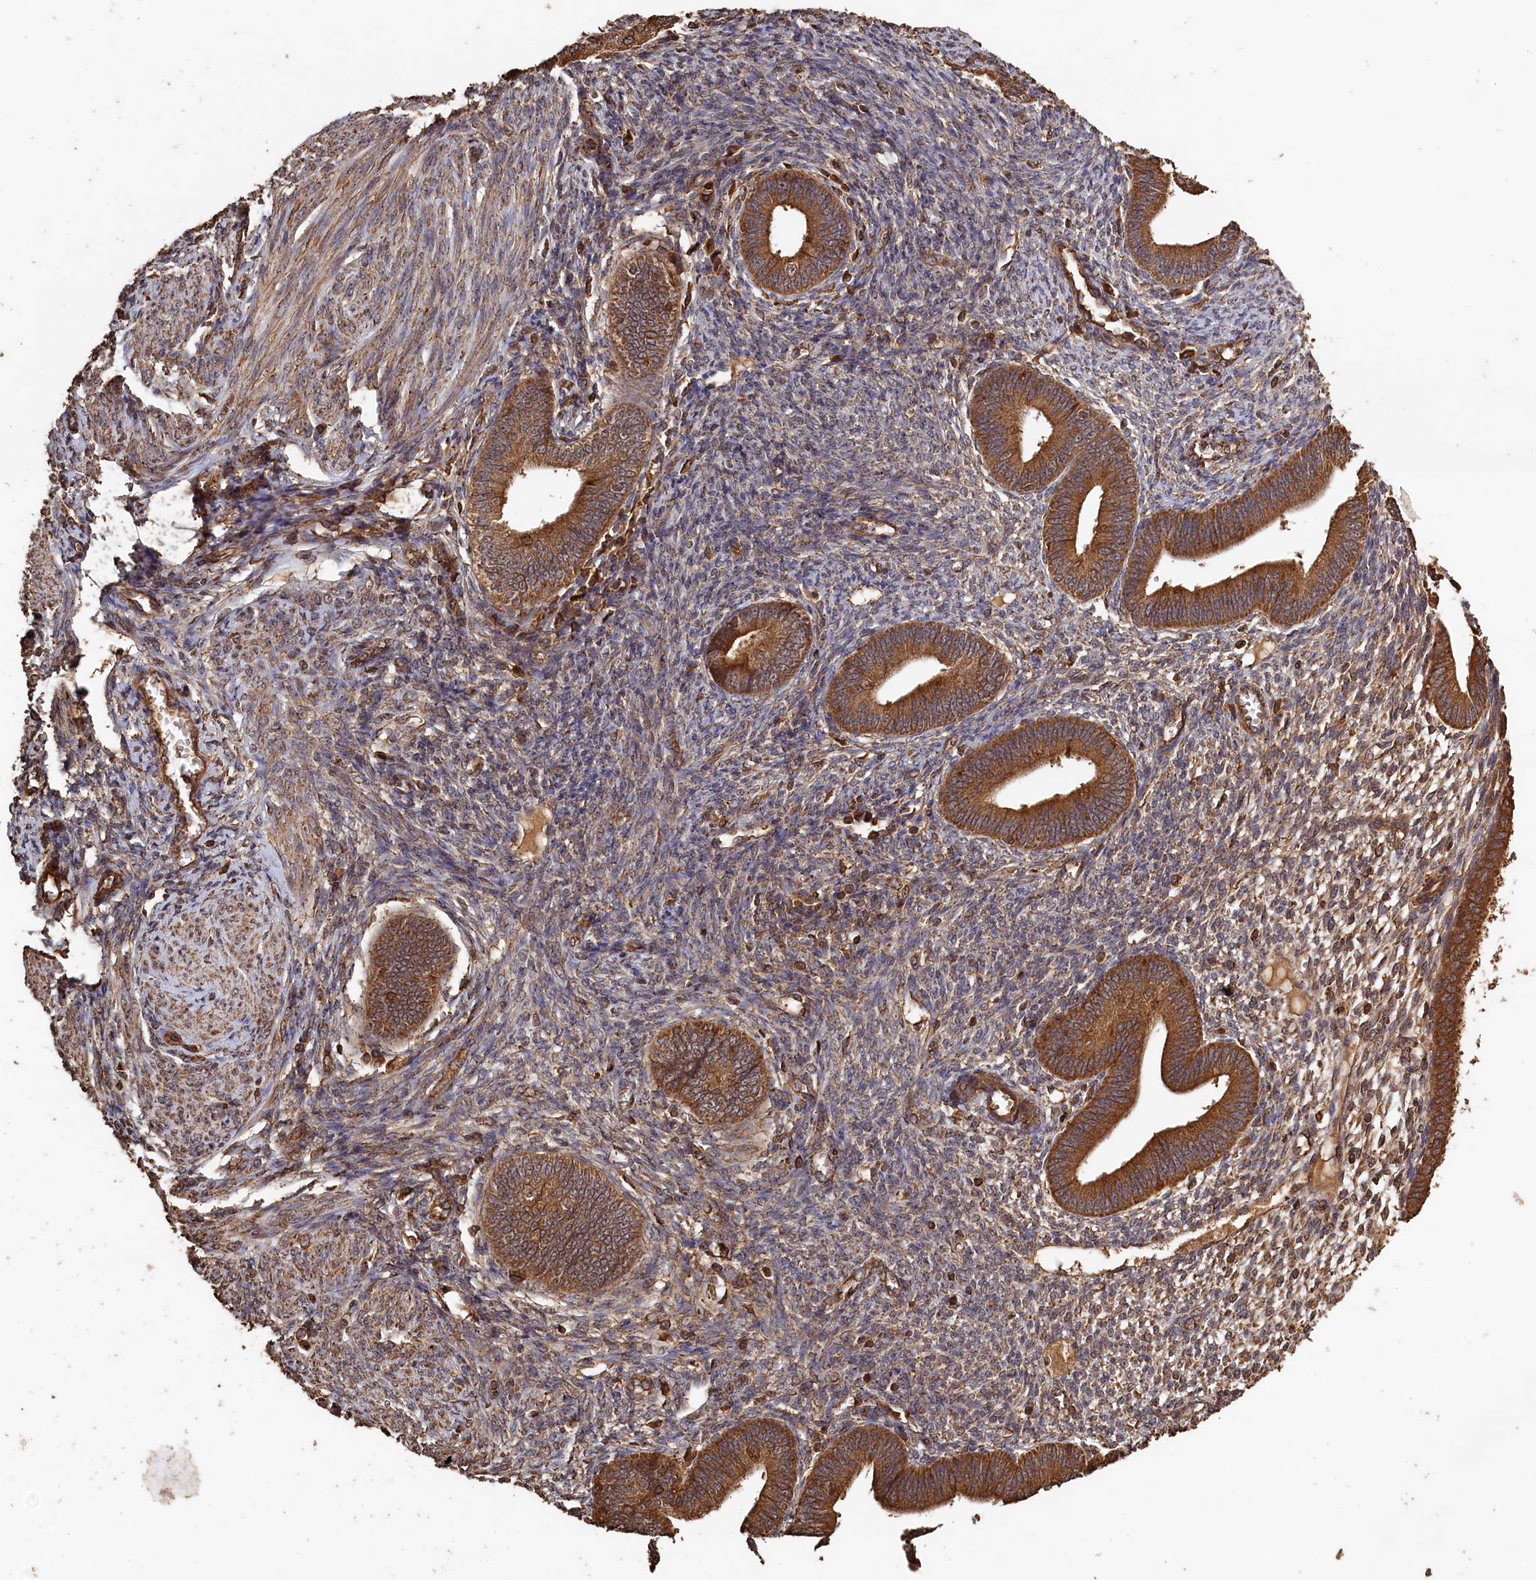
{"staining": {"intensity": "weak", "quantity": "25%-75%", "location": "cytoplasmic/membranous"}, "tissue": "endometrium", "cell_type": "Cells in endometrial stroma", "image_type": "normal", "snomed": [{"axis": "morphology", "description": "Normal tissue, NOS"}, {"axis": "topography", "description": "Endometrium"}], "caption": "Immunohistochemistry (IHC) (DAB) staining of unremarkable endometrium shows weak cytoplasmic/membranous protein positivity in approximately 25%-75% of cells in endometrial stroma.", "gene": "SNX33", "patient": {"sex": "female", "age": 46}}